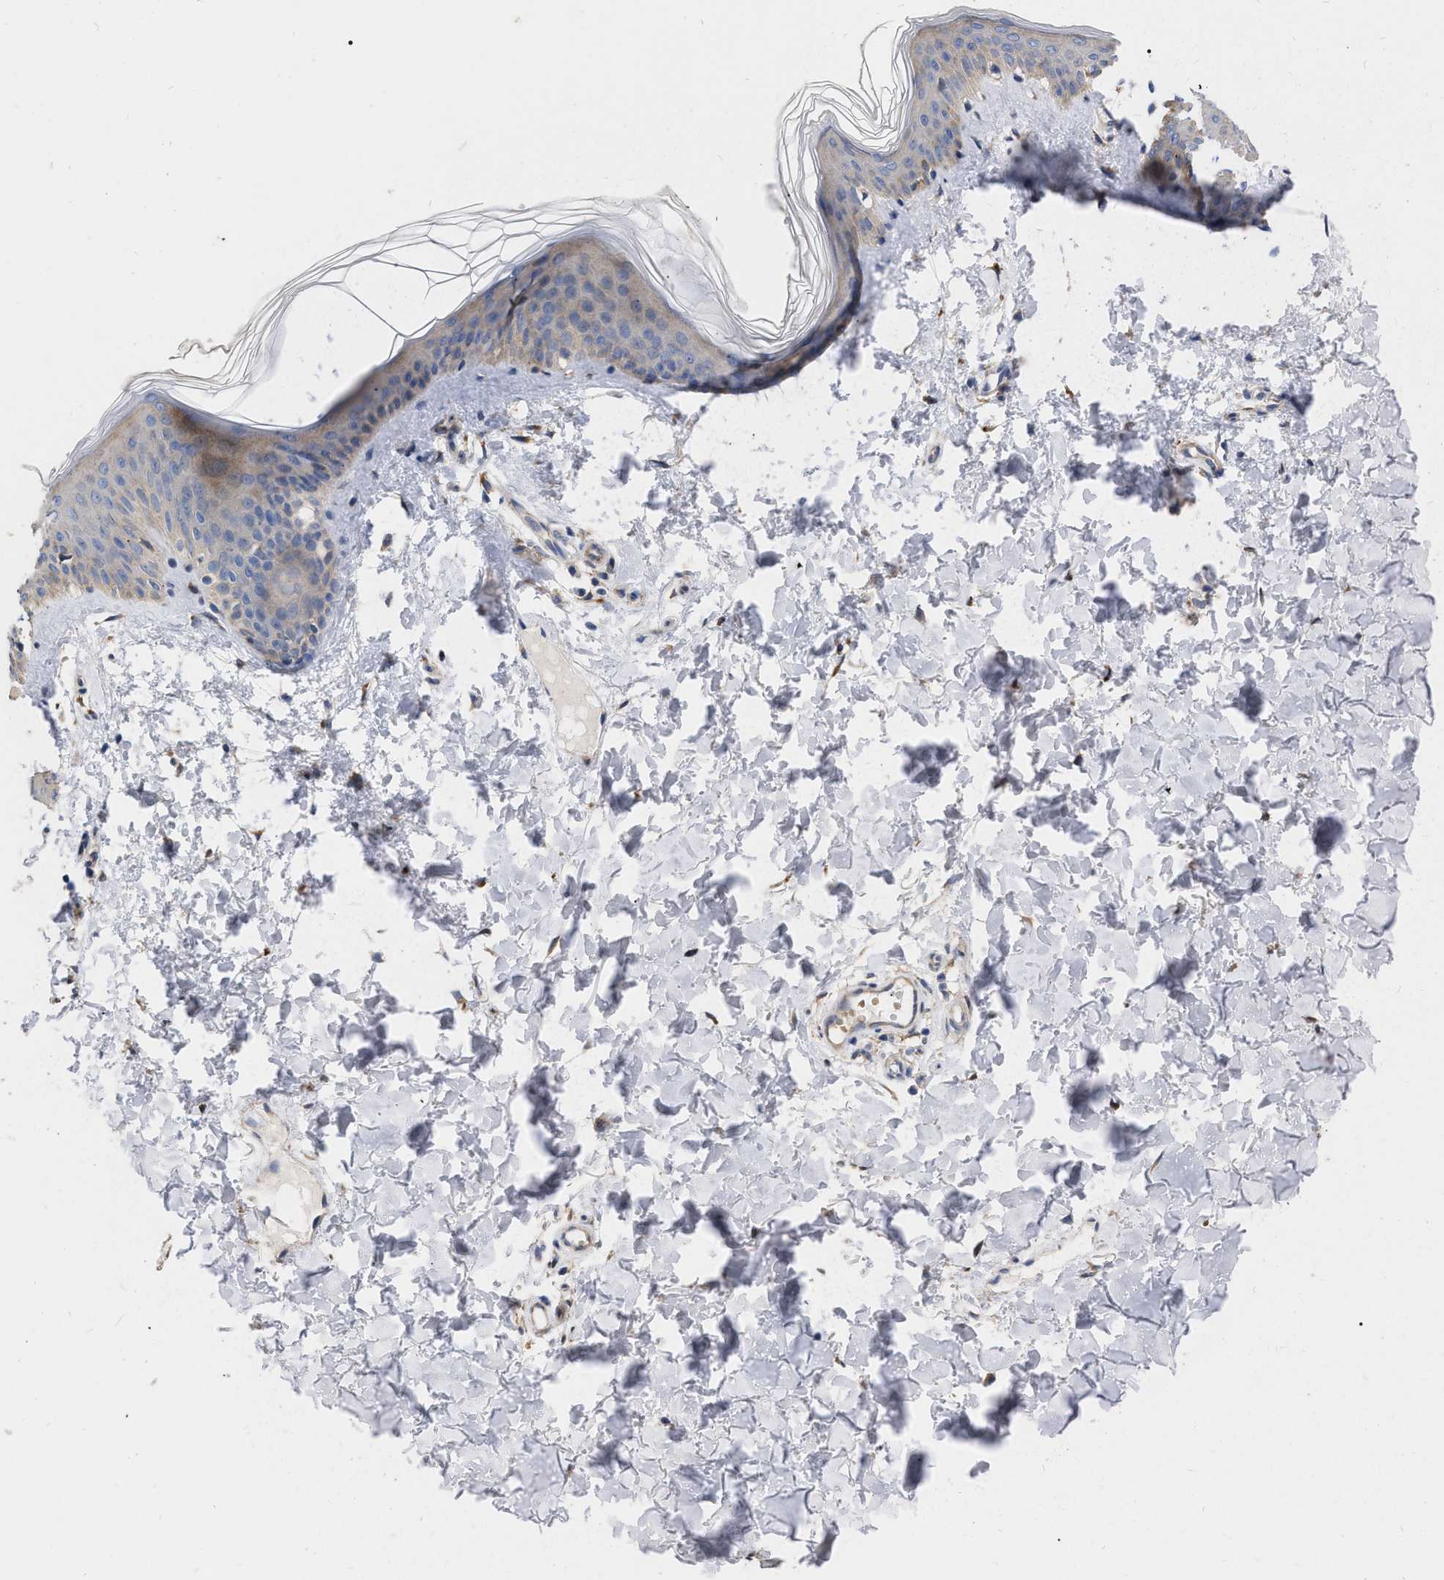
{"staining": {"intensity": "moderate", "quantity": ">75%", "location": "cytoplasmic/membranous"}, "tissue": "skin", "cell_type": "Fibroblasts", "image_type": "normal", "snomed": [{"axis": "morphology", "description": "Normal tissue, NOS"}, {"axis": "topography", "description": "Skin"}], "caption": "Immunohistochemistry (DAB (3,3'-diaminobenzidine)) staining of benign human skin shows moderate cytoplasmic/membranous protein expression in about >75% of fibroblasts.", "gene": "MLST8", "patient": {"sex": "female", "age": 41}}